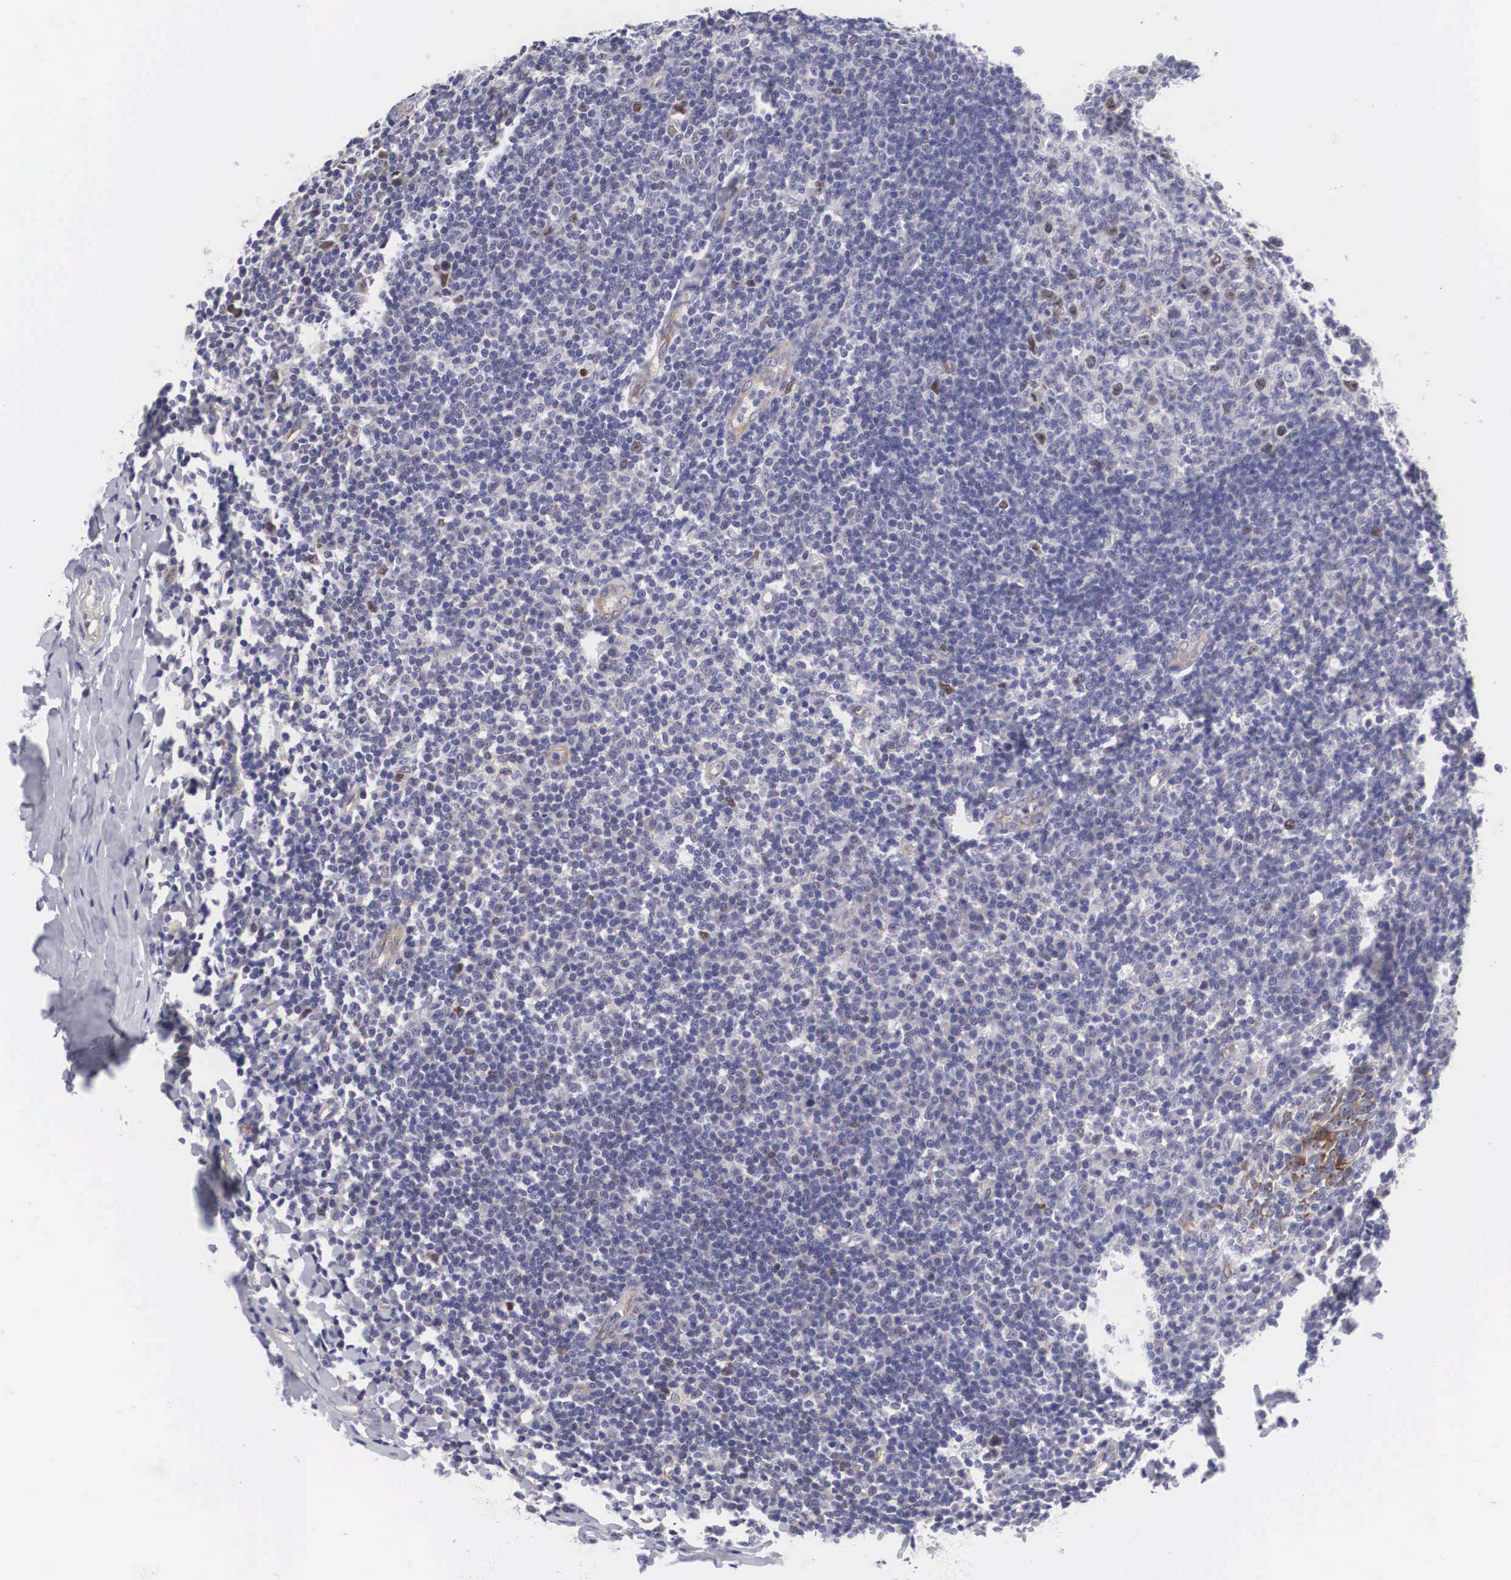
{"staining": {"intensity": "negative", "quantity": "none", "location": "none"}, "tissue": "tonsil", "cell_type": "Germinal center cells", "image_type": "normal", "snomed": [{"axis": "morphology", "description": "Normal tissue, NOS"}, {"axis": "topography", "description": "Tonsil"}], "caption": "Immunohistochemistry photomicrograph of benign tonsil: human tonsil stained with DAB (3,3'-diaminobenzidine) reveals no significant protein expression in germinal center cells. (DAB (3,3'-diaminobenzidine) immunohistochemistry (IHC), high magnification).", "gene": "MAST4", "patient": {"sex": "male", "age": 6}}